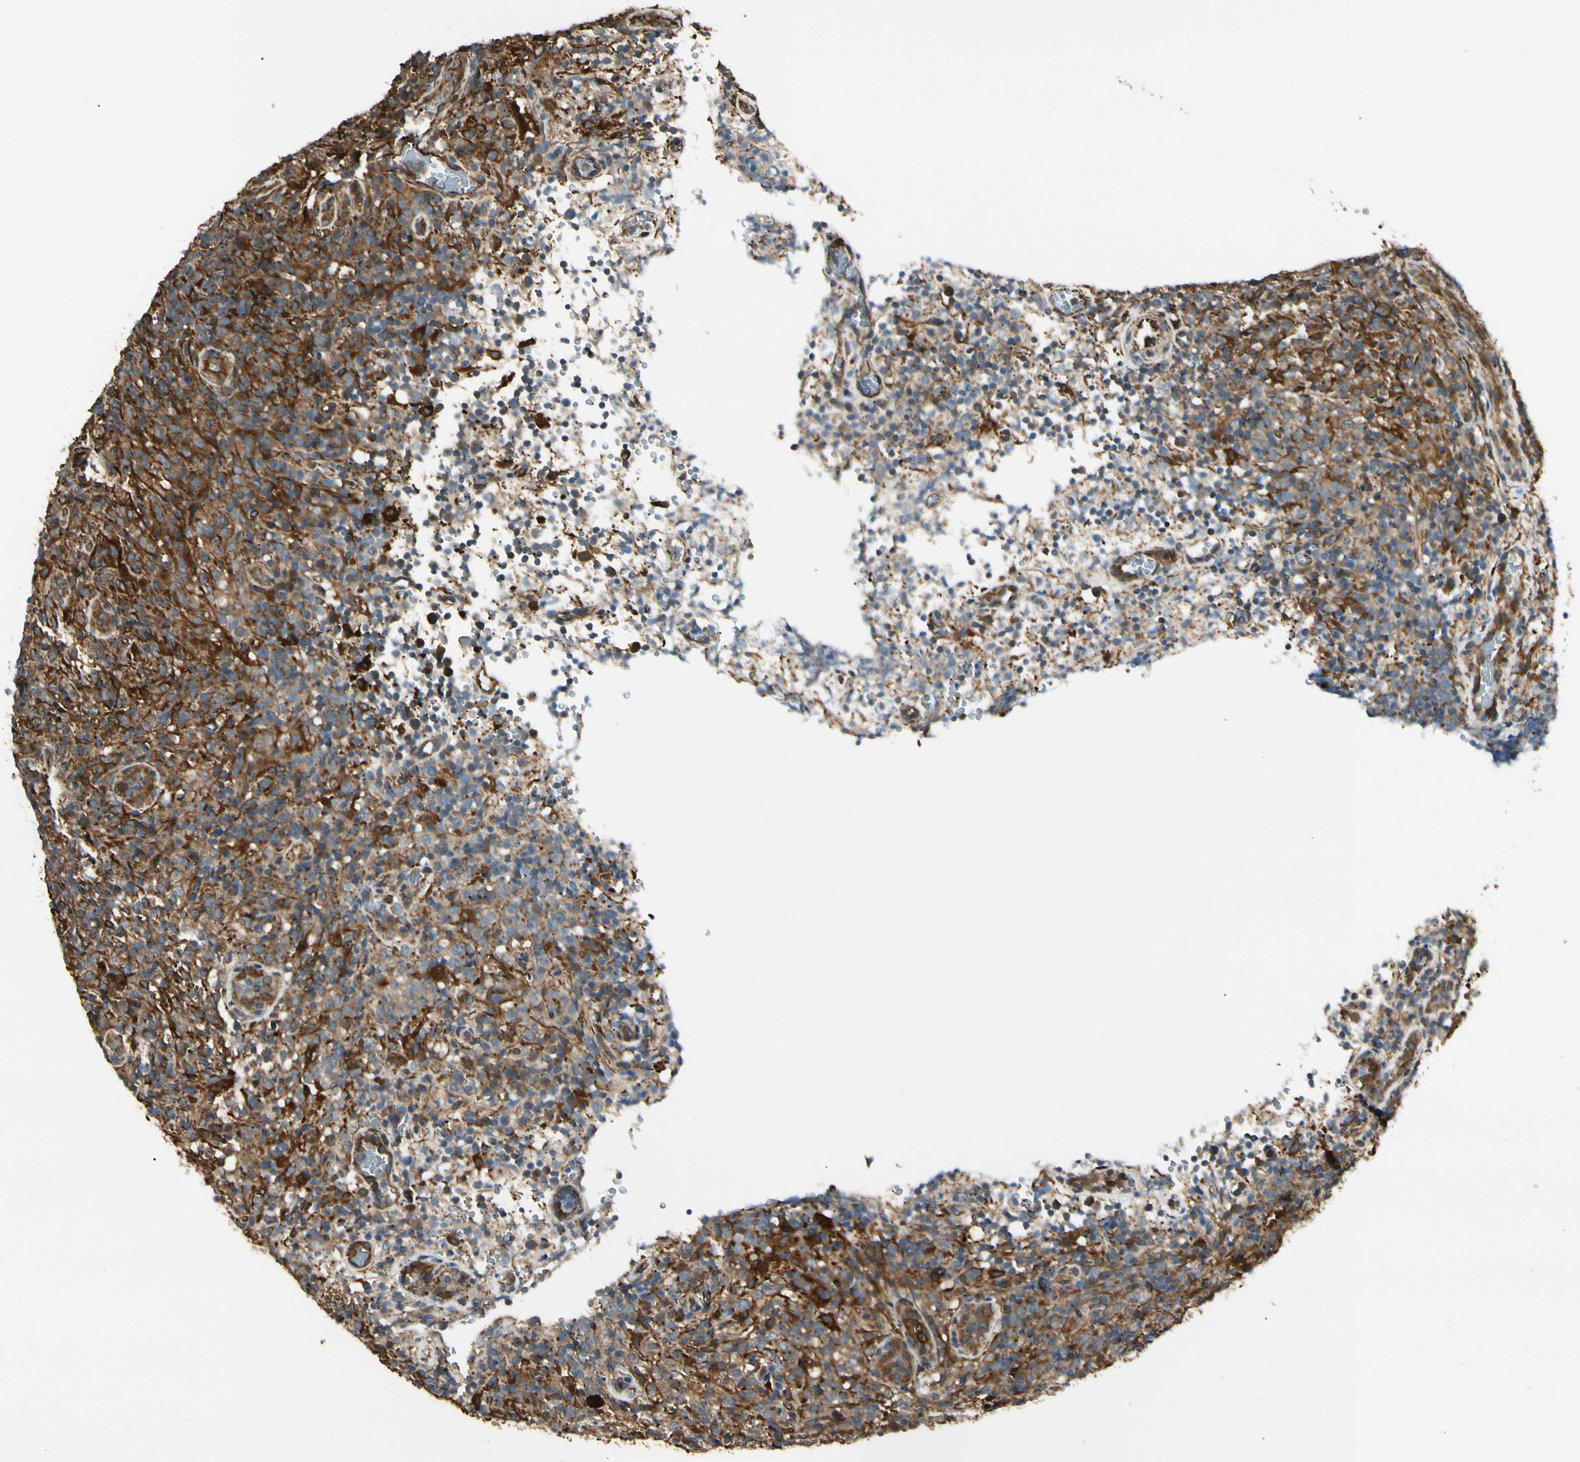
{"staining": {"intensity": "strong", "quantity": ">75%", "location": "cytoplasmic/membranous"}, "tissue": "lymphoma", "cell_type": "Tumor cells", "image_type": "cancer", "snomed": [{"axis": "morphology", "description": "Malignant lymphoma, non-Hodgkin's type, High grade"}, {"axis": "topography", "description": "Lymph node"}], "caption": "A histopathology image showing strong cytoplasmic/membranous staining in approximately >75% of tumor cells in malignant lymphoma, non-Hodgkin's type (high-grade), as visualized by brown immunohistochemical staining.", "gene": "FTH1", "patient": {"sex": "female", "age": 76}}